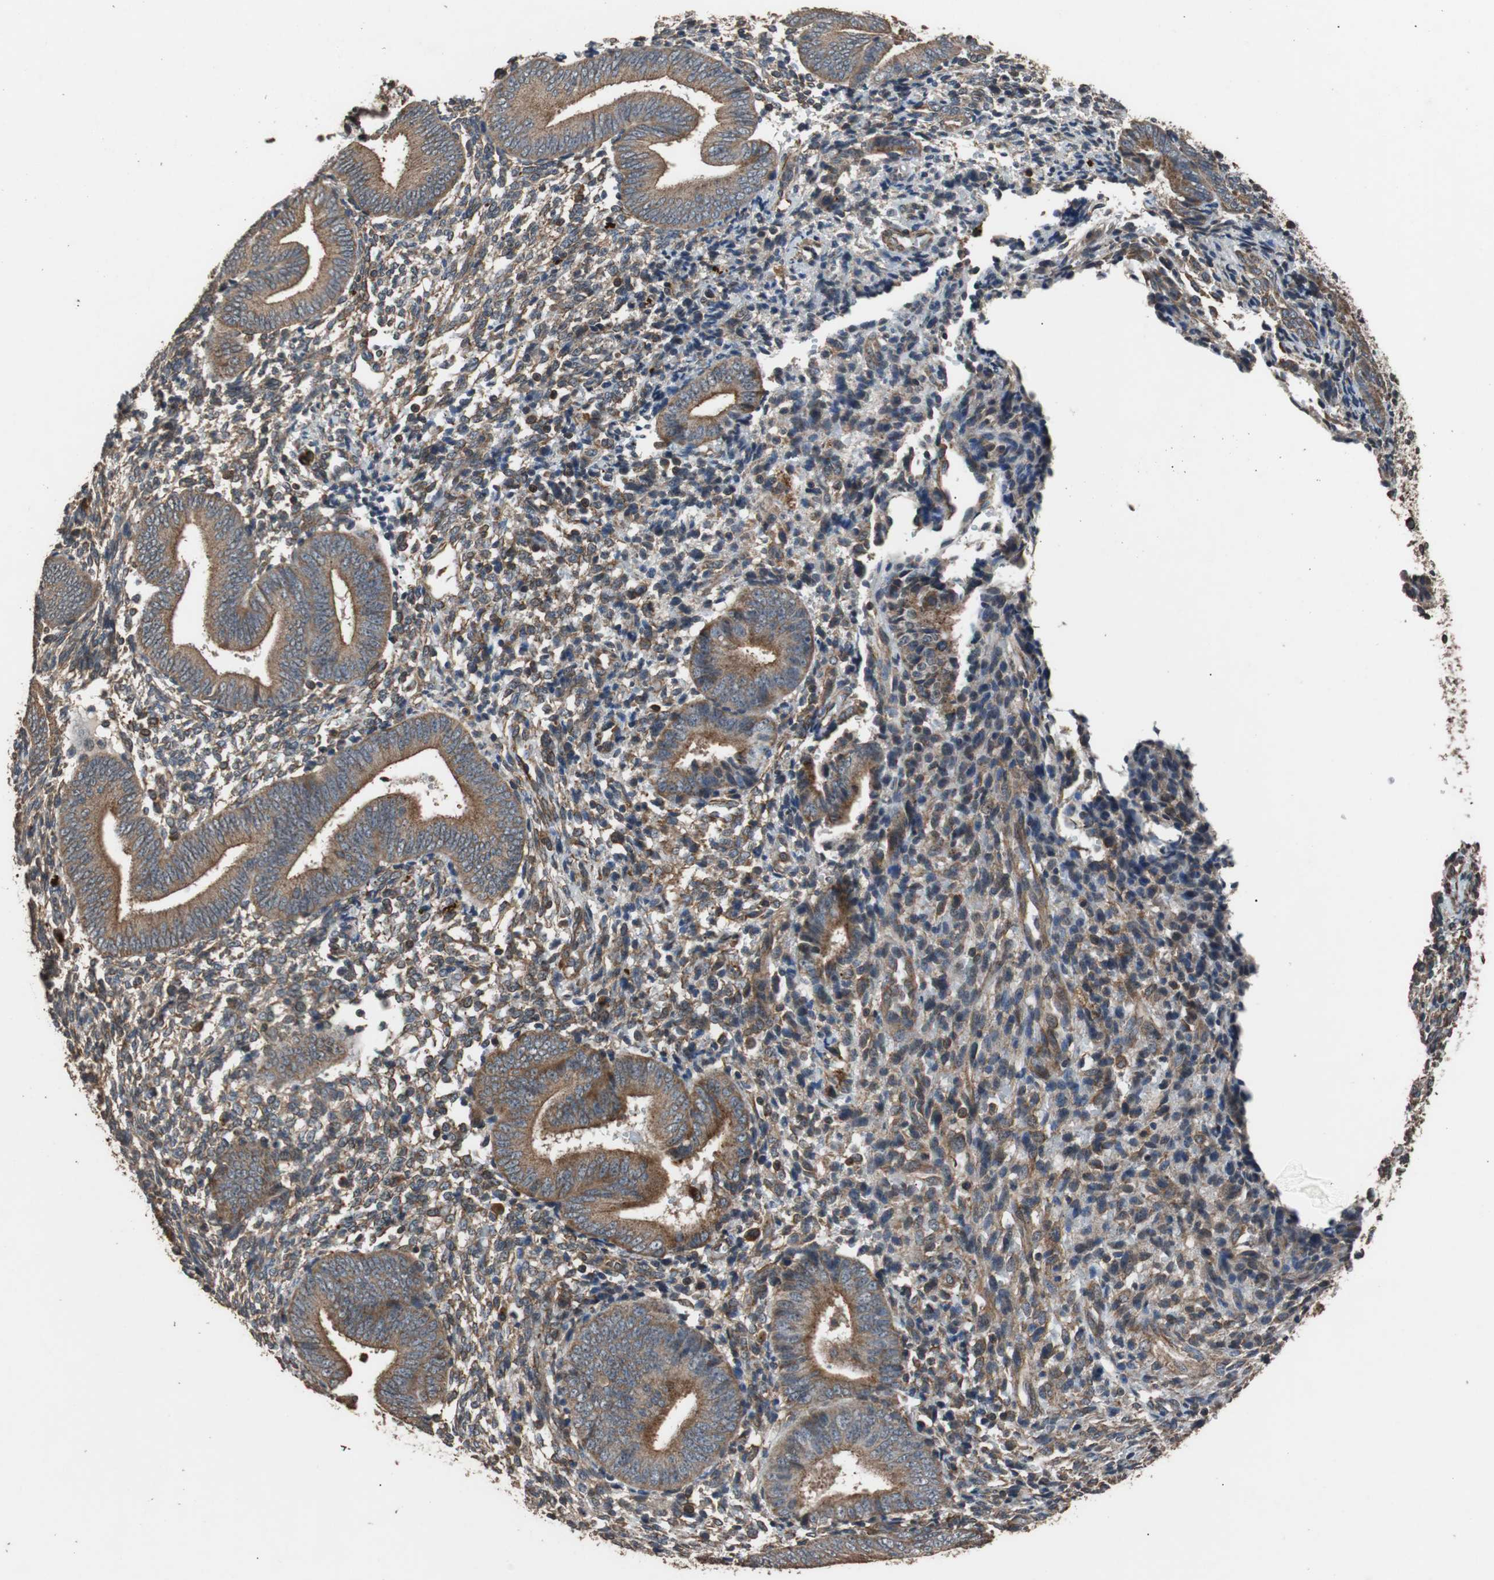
{"staining": {"intensity": "moderate", "quantity": ">75%", "location": "cytoplasmic/membranous"}, "tissue": "endometrium", "cell_type": "Cells in endometrial stroma", "image_type": "normal", "snomed": [{"axis": "morphology", "description": "Normal tissue, NOS"}, {"axis": "topography", "description": "Uterus"}, {"axis": "topography", "description": "Endometrium"}], "caption": "Protein staining of unremarkable endometrium displays moderate cytoplasmic/membranous expression in about >75% of cells in endometrial stroma.", "gene": "PITRM1", "patient": {"sex": "female", "age": 33}}